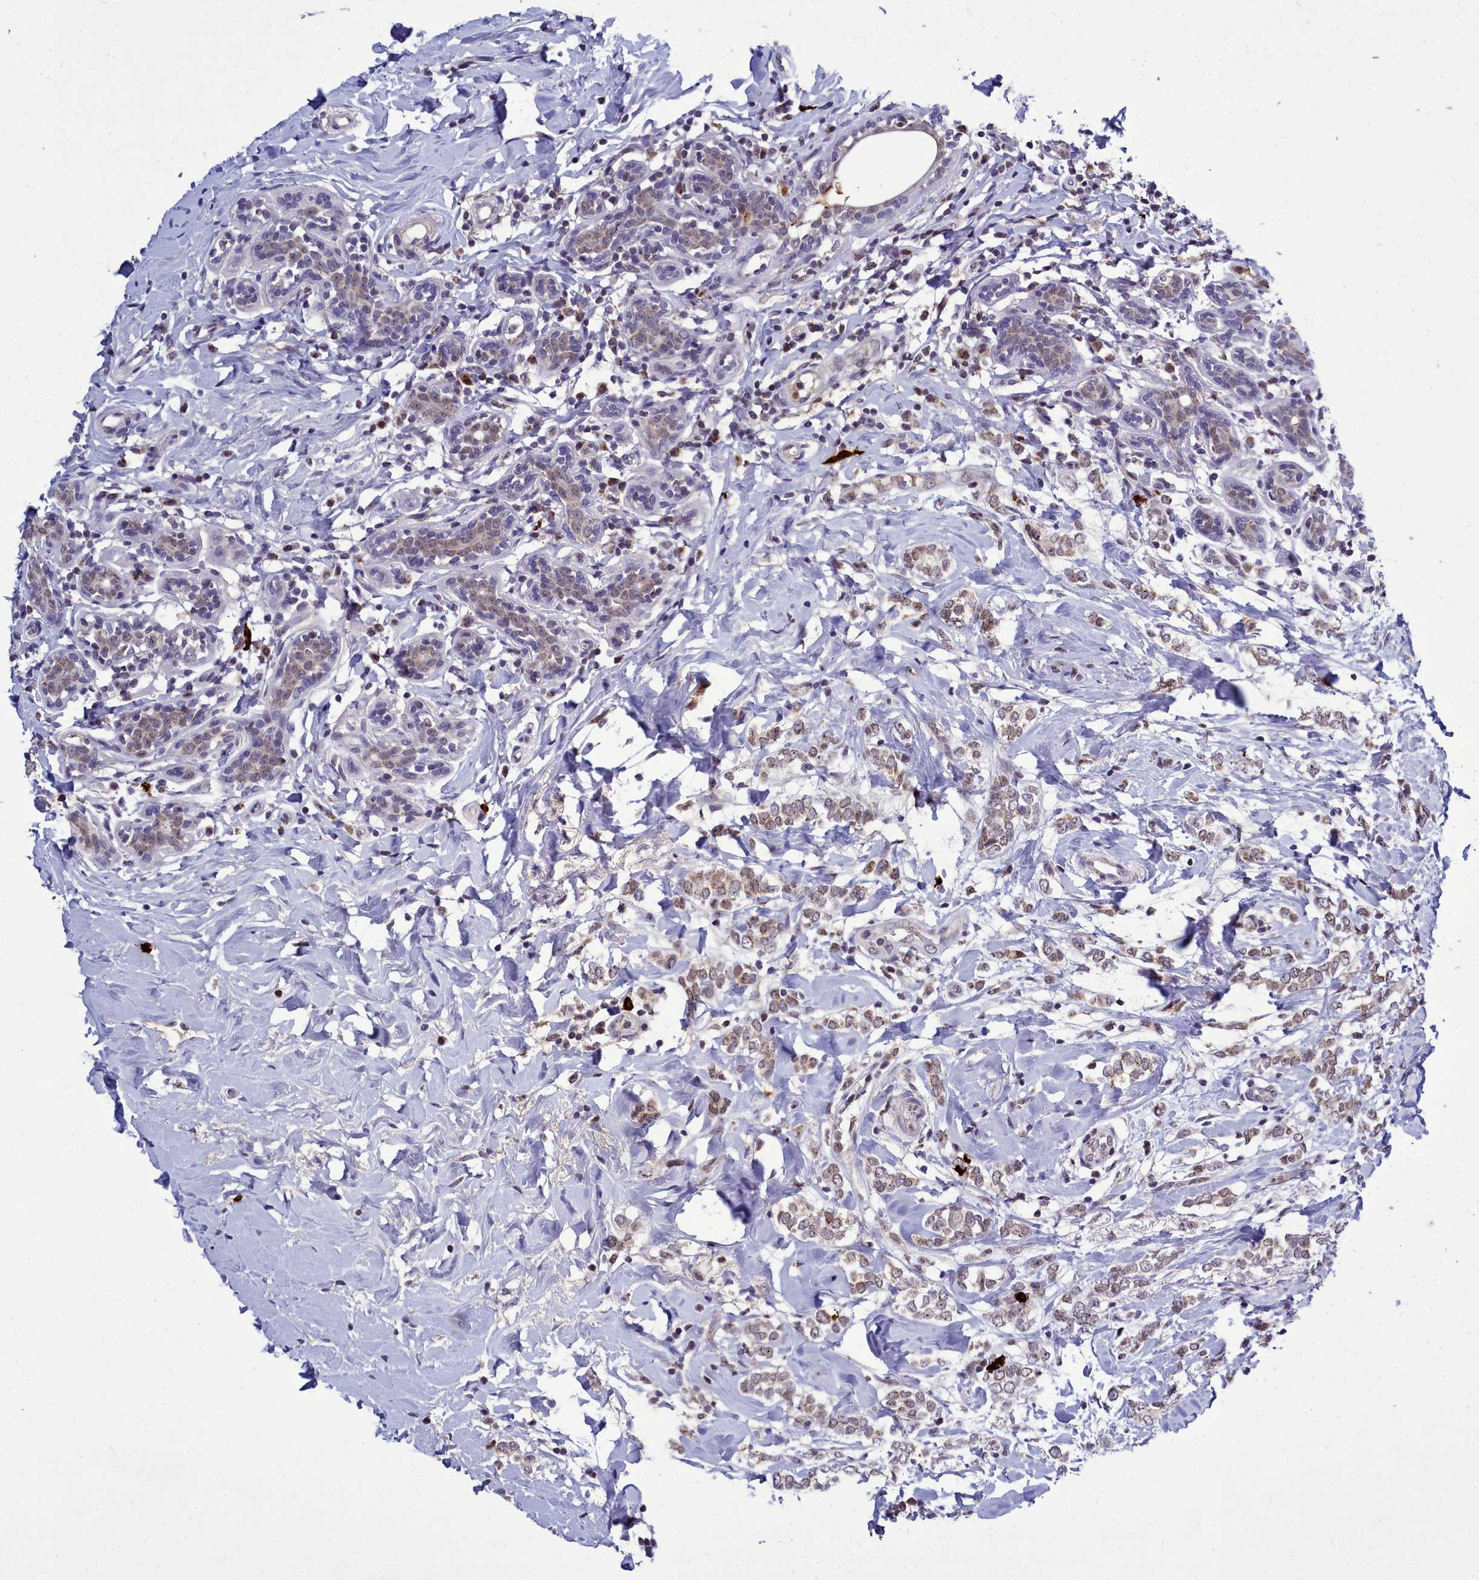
{"staining": {"intensity": "weak", "quantity": "25%-75%", "location": "nuclear"}, "tissue": "breast cancer", "cell_type": "Tumor cells", "image_type": "cancer", "snomed": [{"axis": "morphology", "description": "Normal tissue, NOS"}, {"axis": "morphology", "description": "Lobular carcinoma"}, {"axis": "topography", "description": "Breast"}], "caption": "Breast lobular carcinoma tissue displays weak nuclear expression in about 25%-75% of tumor cells, visualized by immunohistochemistry.", "gene": "POM121L2", "patient": {"sex": "female", "age": 47}}